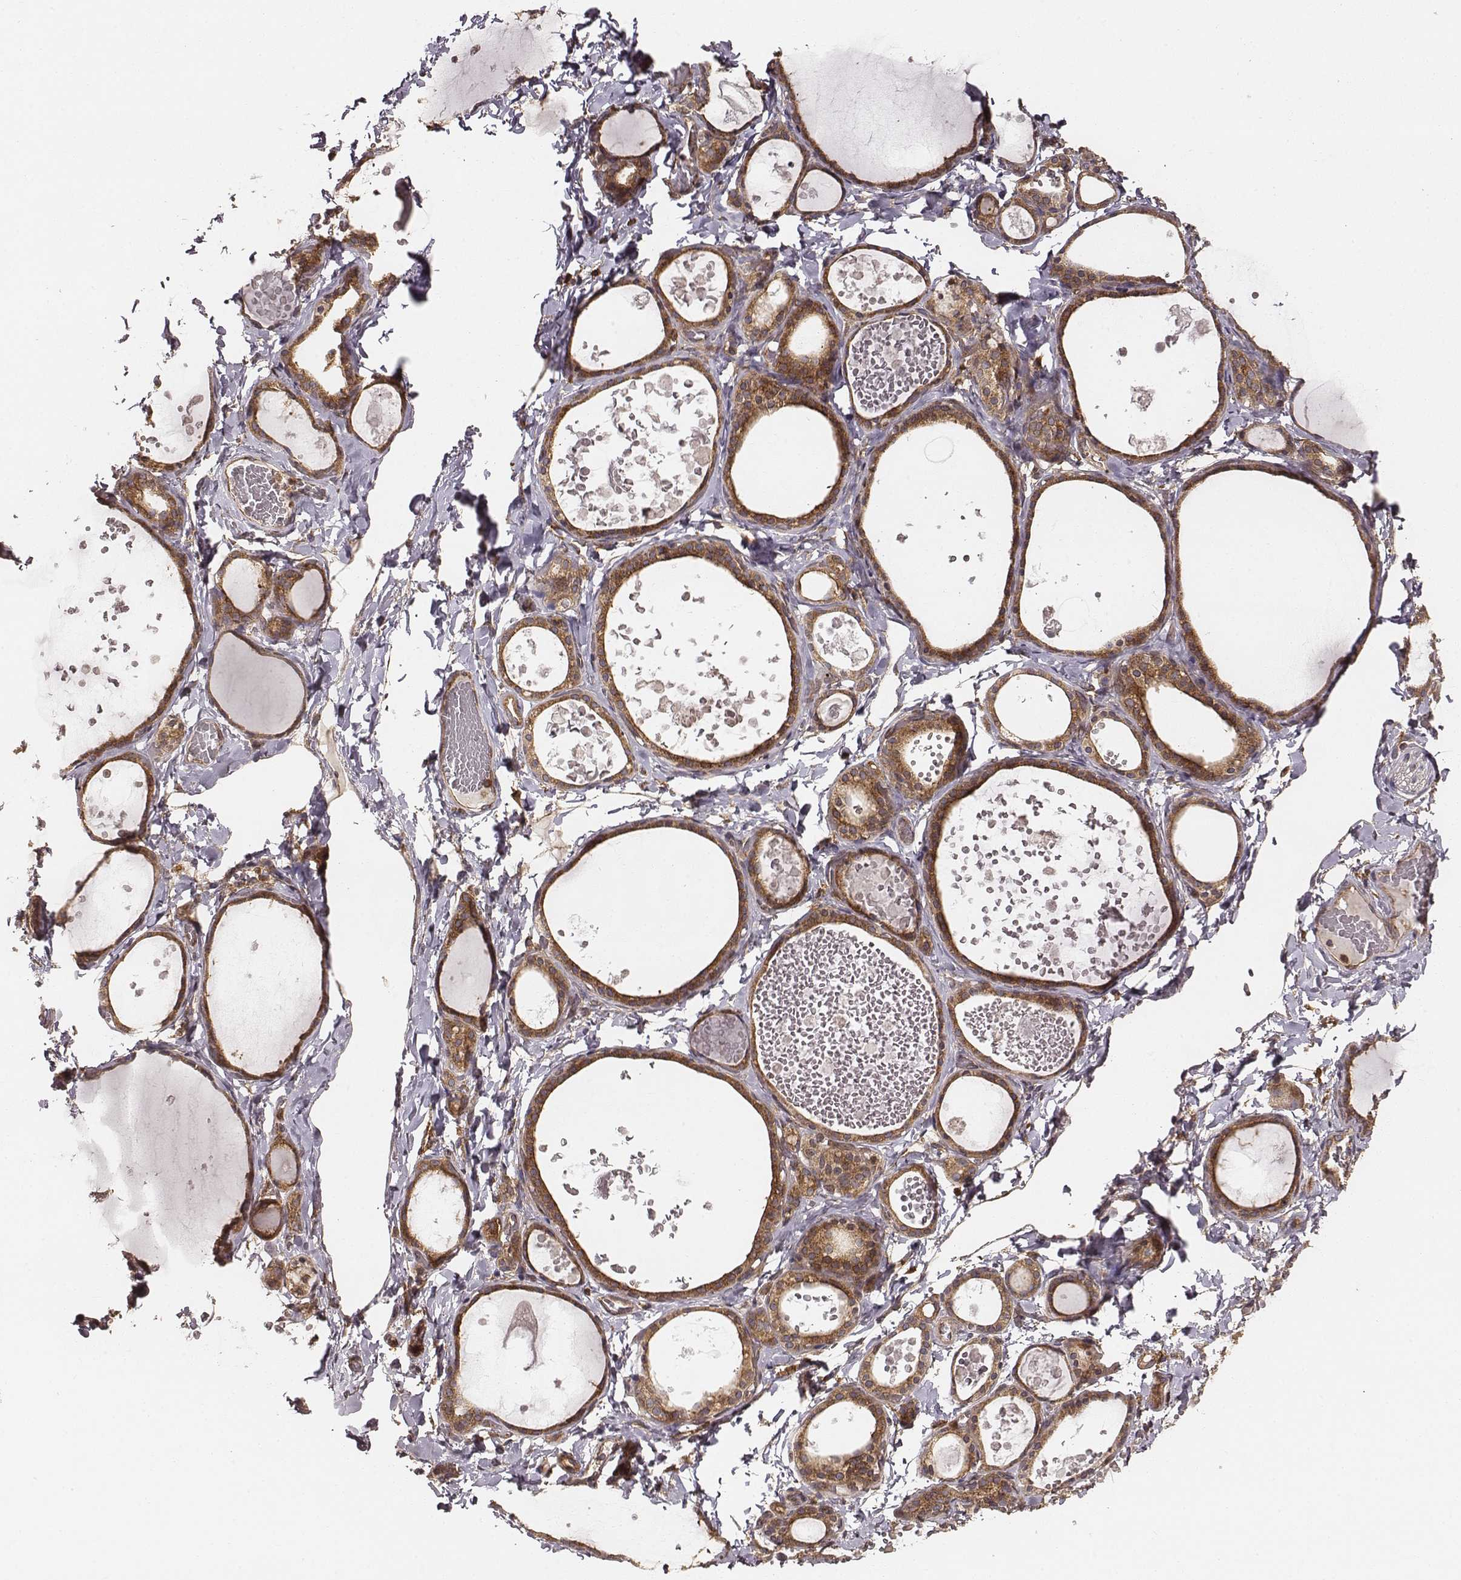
{"staining": {"intensity": "strong", "quantity": ">75%", "location": "cytoplasmic/membranous"}, "tissue": "thyroid gland", "cell_type": "Glandular cells", "image_type": "normal", "snomed": [{"axis": "morphology", "description": "Normal tissue, NOS"}, {"axis": "topography", "description": "Thyroid gland"}], "caption": "Immunohistochemistry of unremarkable human thyroid gland demonstrates high levels of strong cytoplasmic/membranous staining in approximately >75% of glandular cells. Nuclei are stained in blue.", "gene": "VPS26A", "patient": {"sex": "female", "age": 56}}